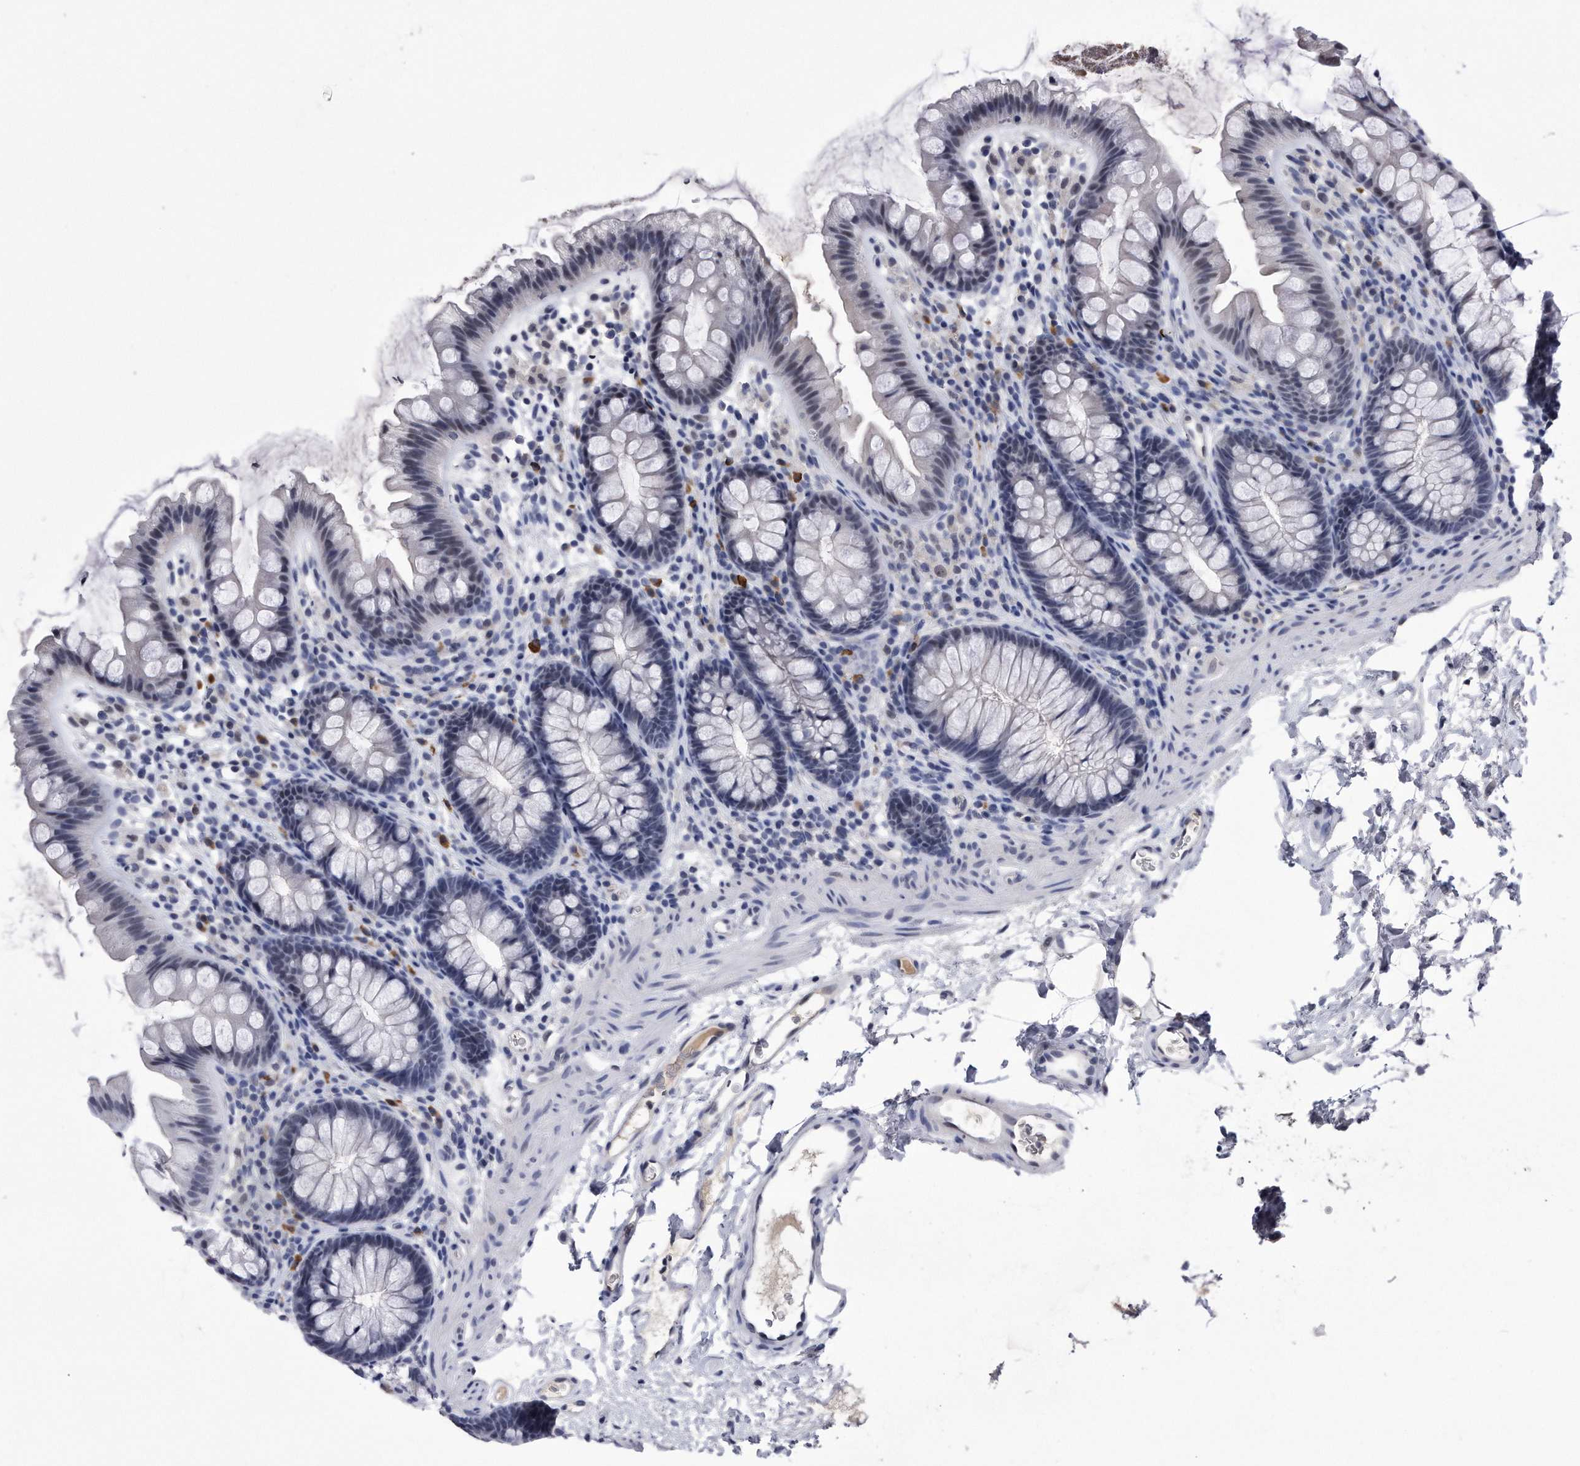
{"staining": {"intensity": "negative", "quantity": "none", "location": "none"}, "tissue": "colon", "cell_type": "Endothelial cells", "image_type": "normal", "snomed": [{"axis": "morphology", "description": "Normal tissue, NOS"}, {"axis": "topography", "description": "Colon"}], "caption": "This is a histopathology image of immunohistochemistry (IHC) staining of benign colon, which shows no staining in endothelial cells. Nuclei are stained in blue.", "gene": "KCTD8", "patient": {"sex": "female", "age": 62}}